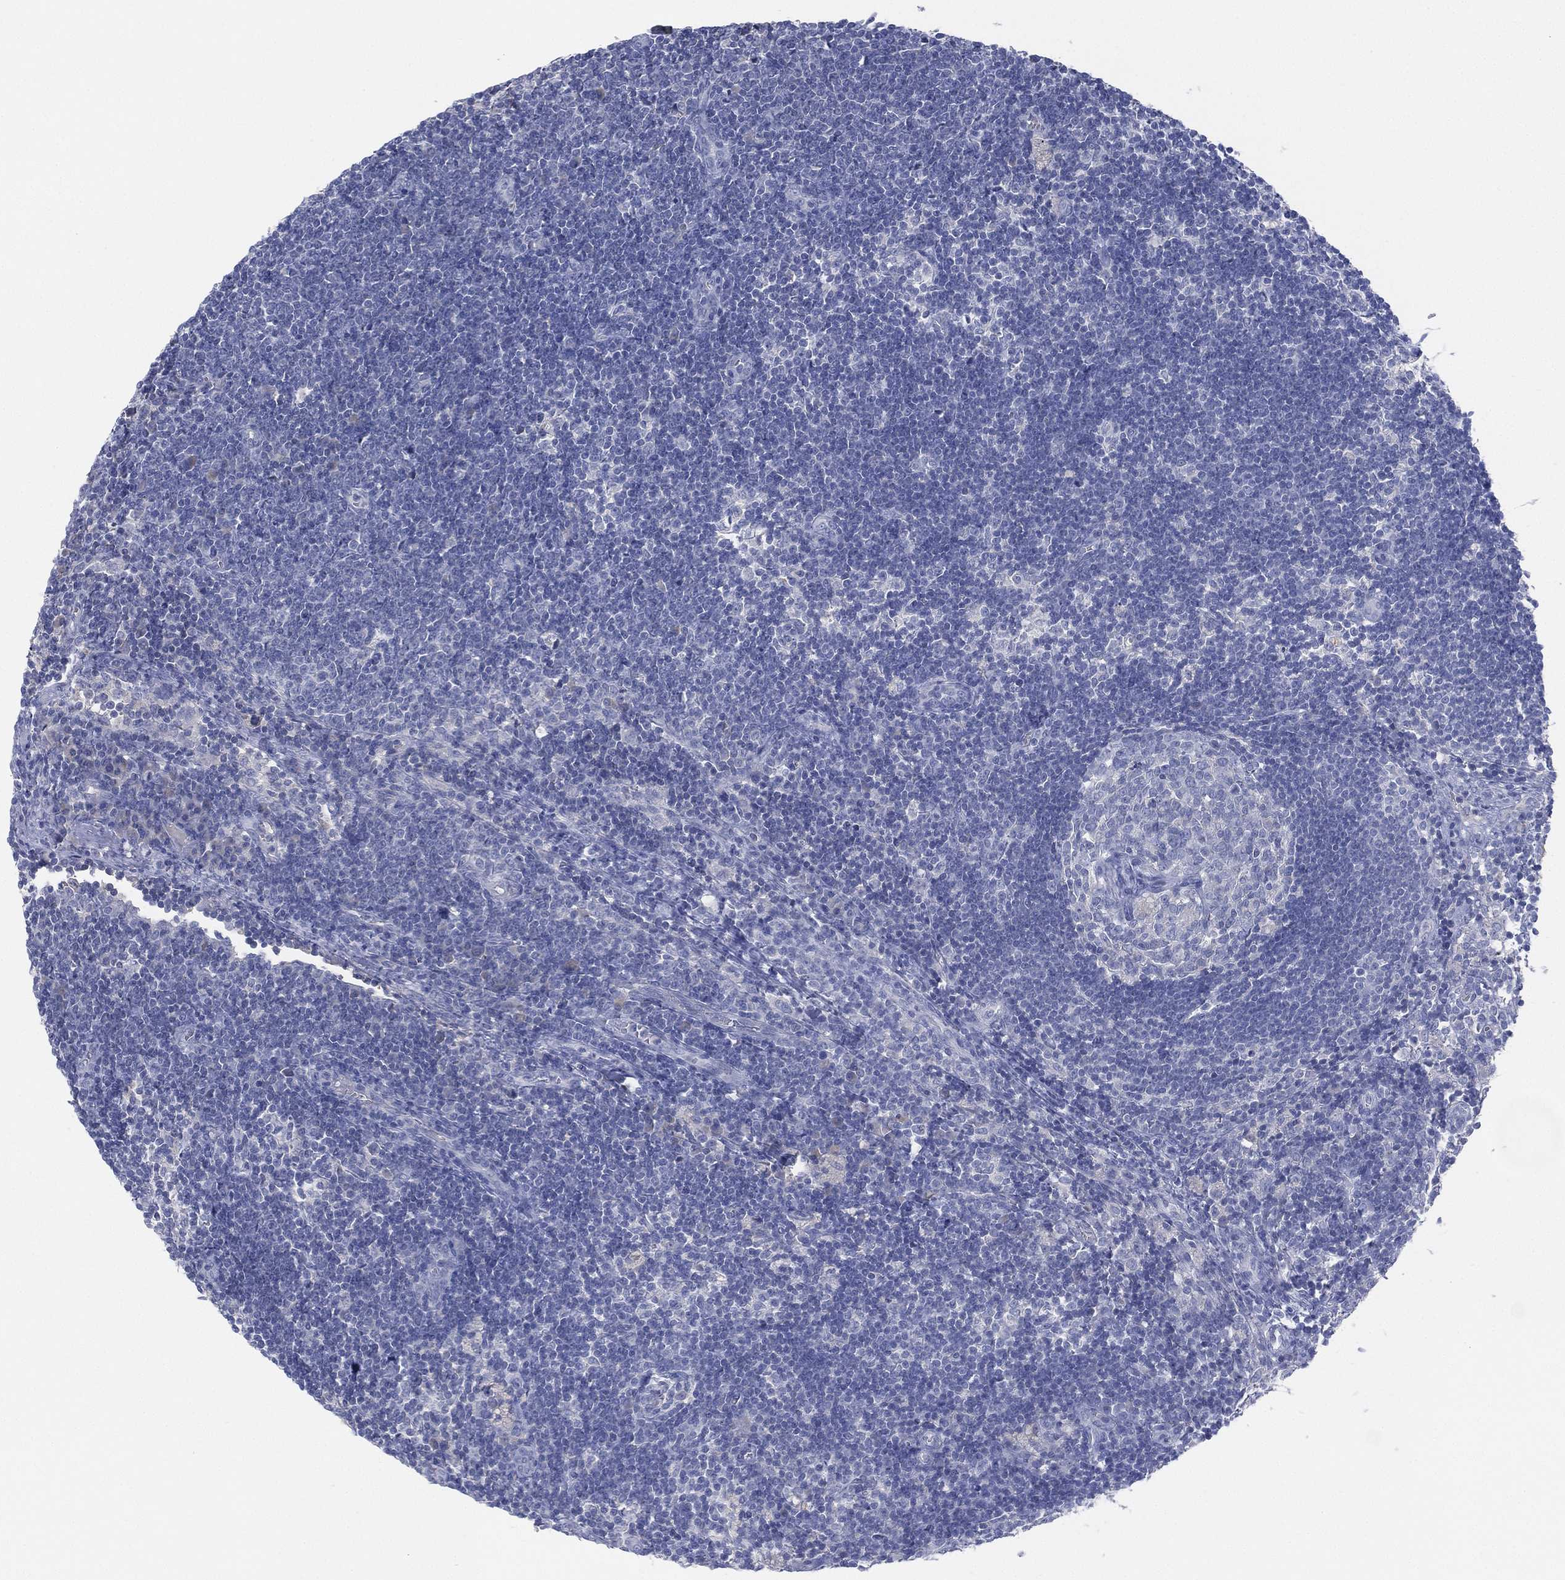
{"staining": {"intensity": "negative", "quantity": "none", "location": "none"}, "tissue": "lymph node", "cell_type": "Germinal center cells", "image_type": "normal", "snomed": [{"axis": "morphology", "description": "Normal tissue, NOS"}, {"axis": "morphology", "description": "Adenocarcinoma, NOS"}, {"axis": "topography", "description": "Lymph node"}, {"axis": "topography", "description": "Pancreas"}], "caption": "Immunohistochemistry (IHC) image of benign human lymph node stained for a protein (brown), which exhibits no positivity in germinal center cells. (DAB immunohistochemistry, high magnification).", "gene": "CYP2D6", "patient": {"sex": "female", "age": 58}}